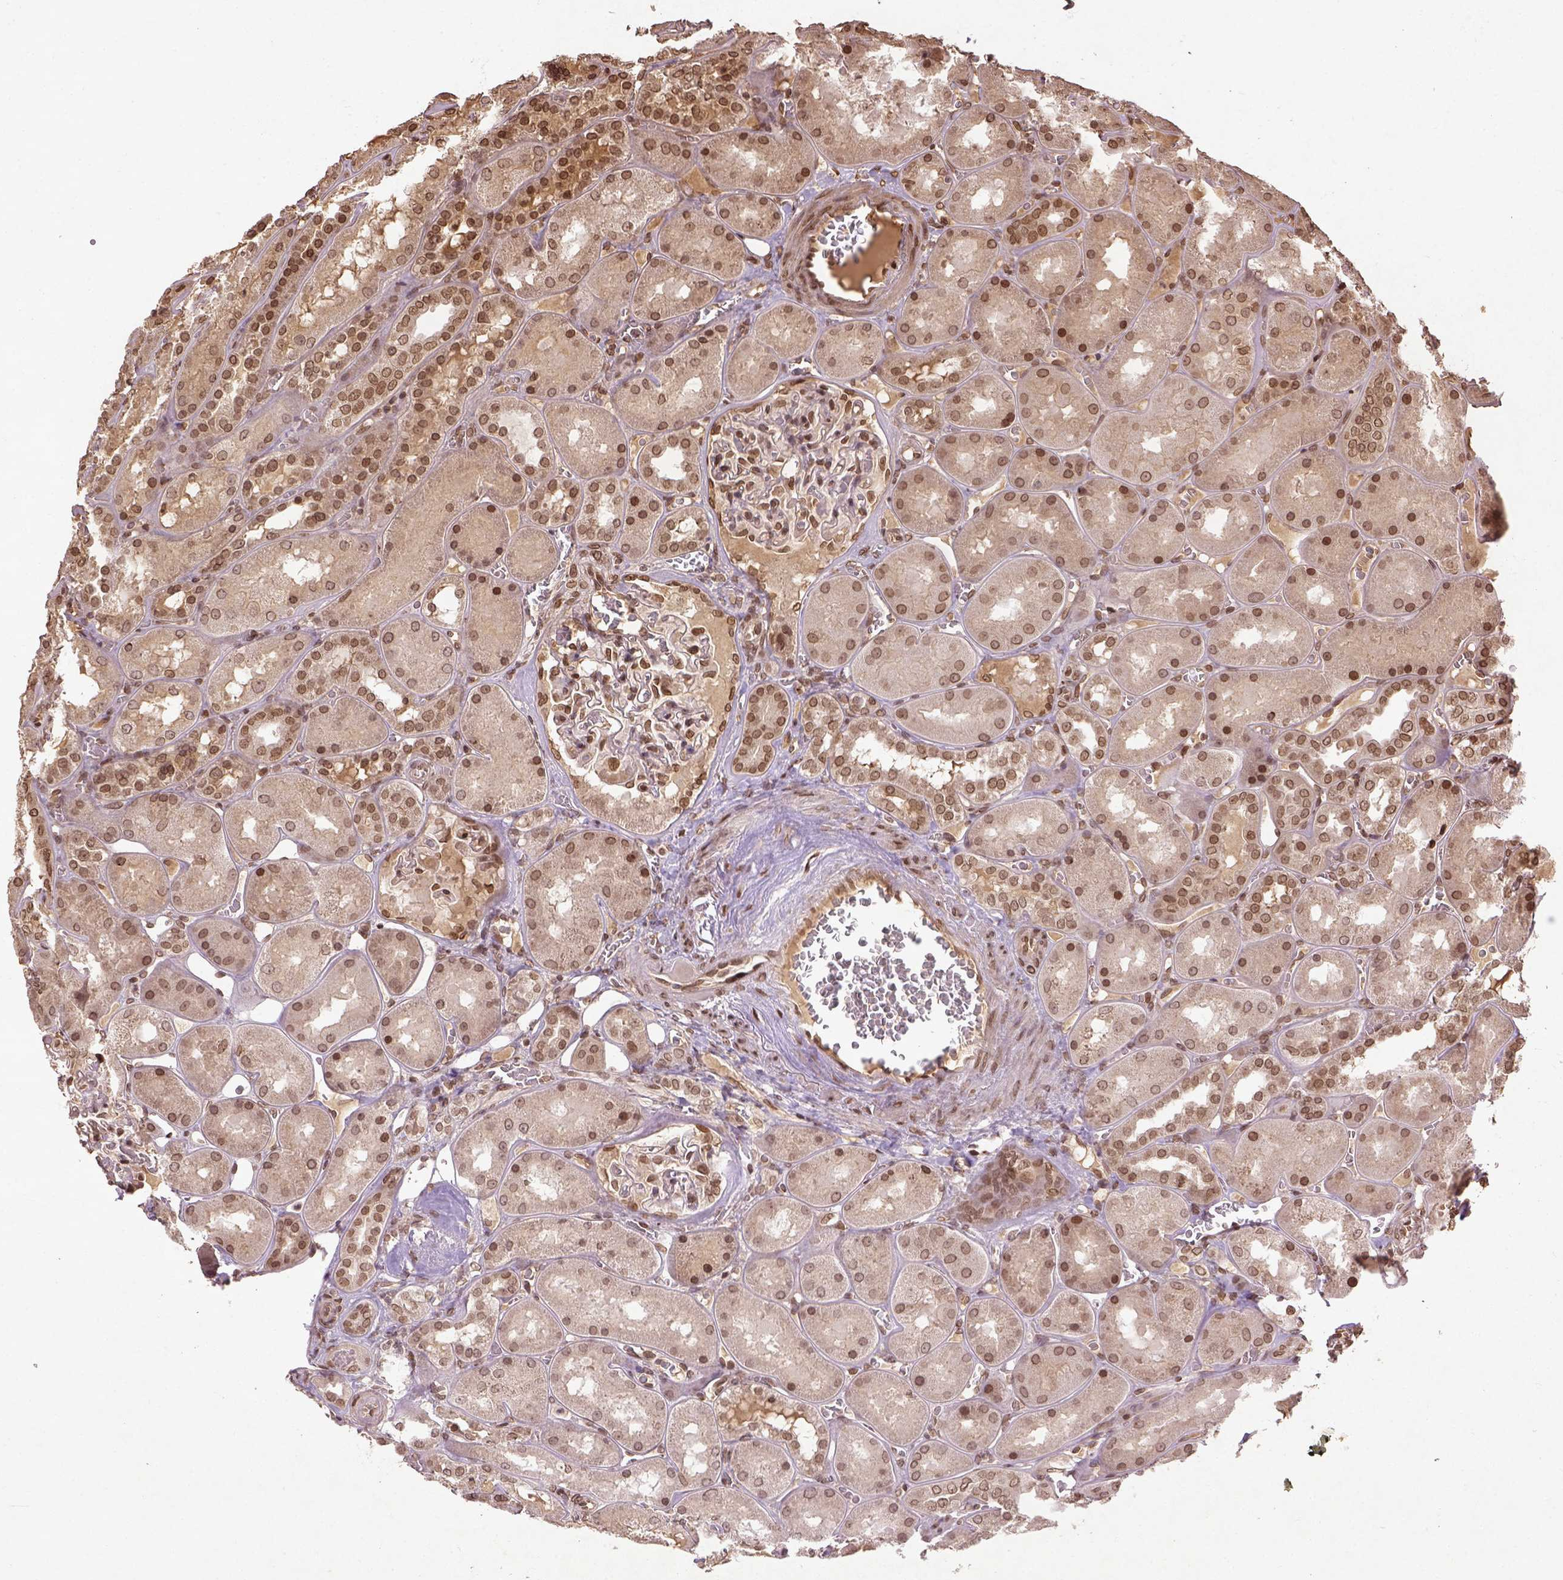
{"staining": {"intensity": "moderate", "quantity": ">75%", "location": "nuclear"}, "tissue": "kidney", "cell_type": "Cells in glomeruli", "image_type": "normal", "snomed": [{"axis": "morphology", "description": "Normal tissue, NOS"}, {"axis": "topography", "description": "Kidney"}], "caption": "Protein staining of benign kidney shows moderate nuclear positivity in approximately >75% of cells in glomeruli.", "gene": "BANF1", "patient": {"sex": "male", "age": 73}}